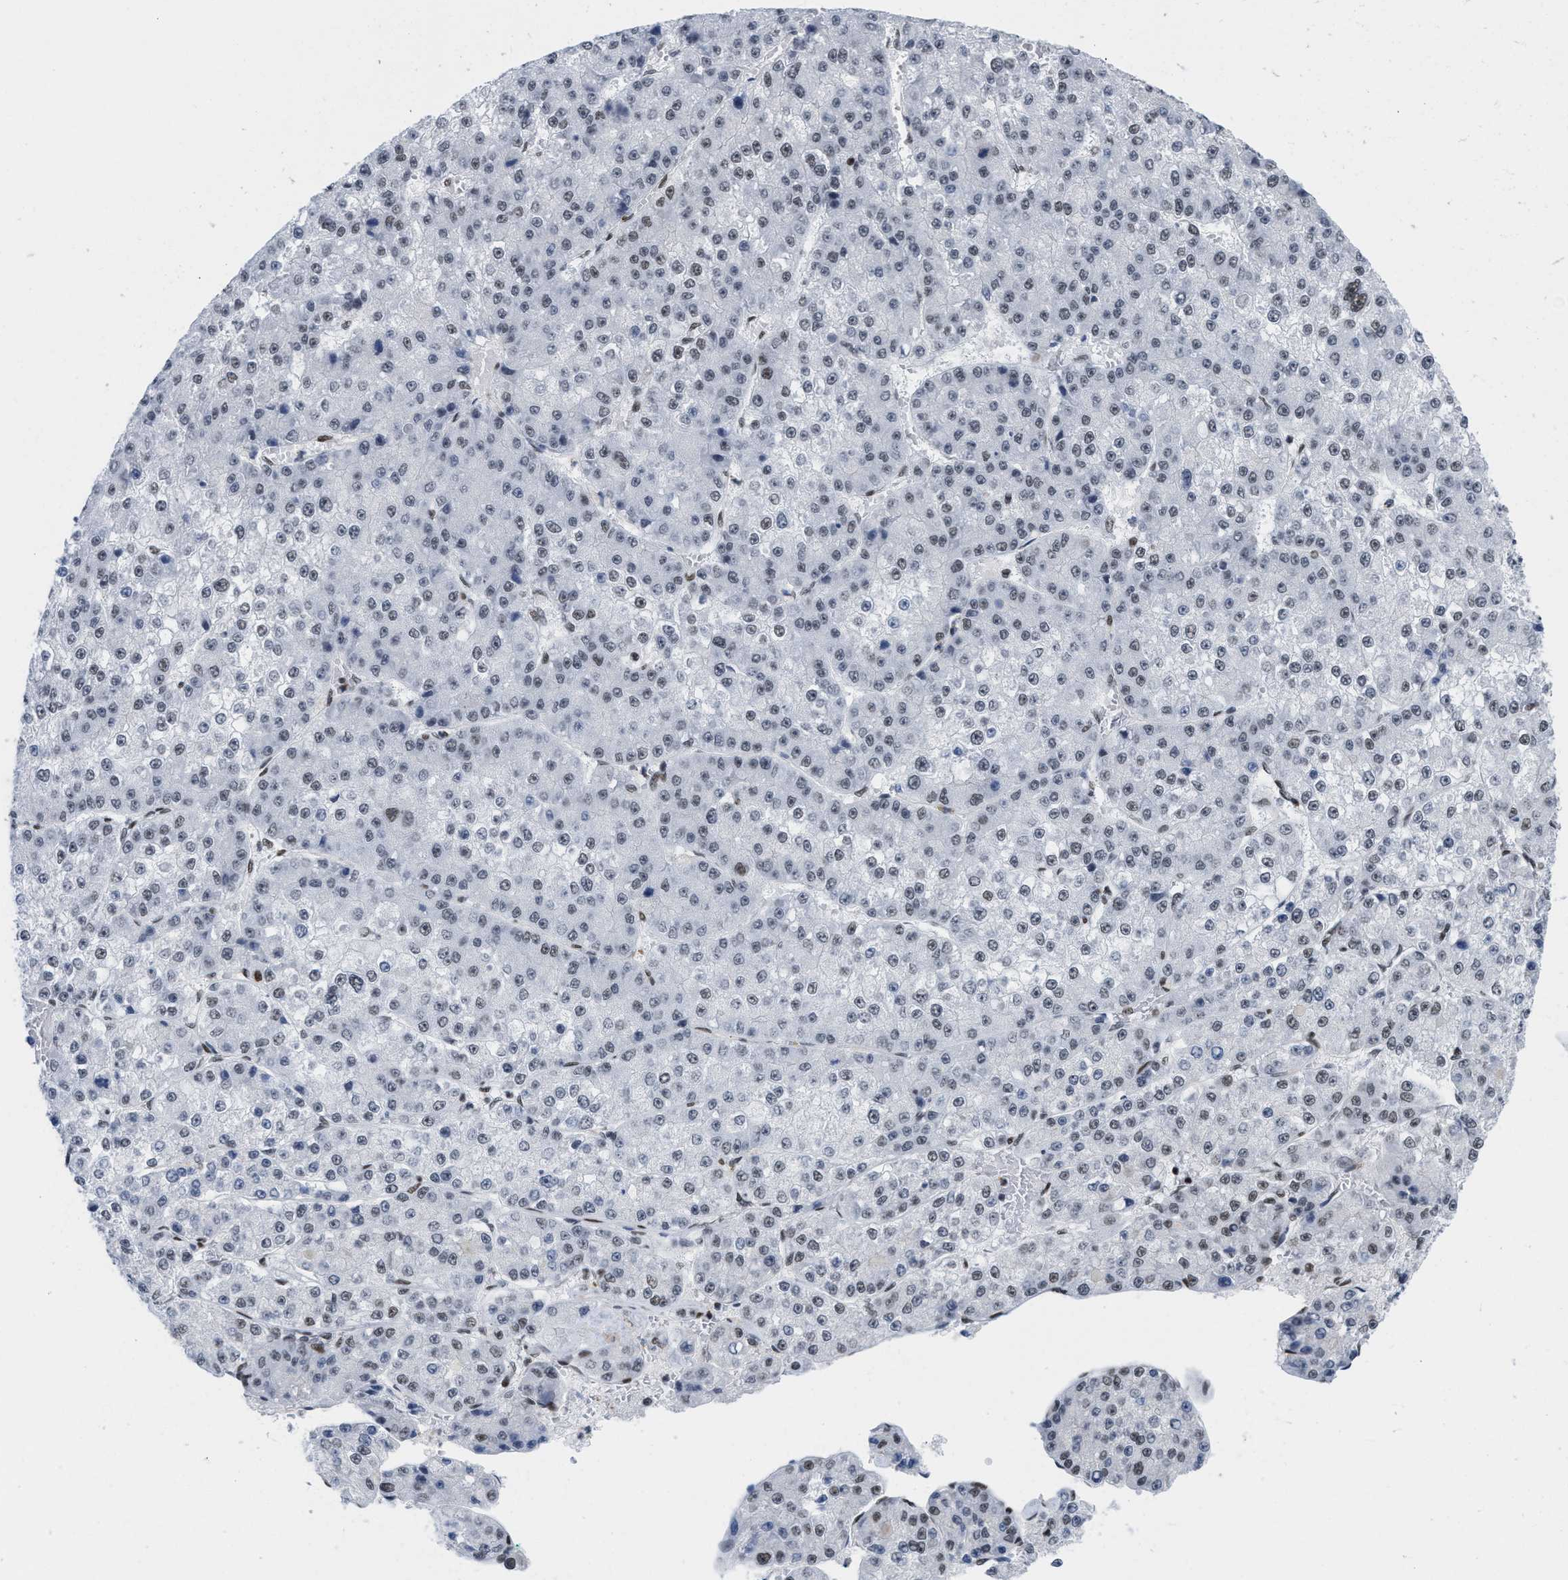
{"staining": {"intensity": "weak", "quantity": "<25%", "location": "nuclear"}, "tissue": "liver cancer", "cell_type": "Tumor cells", "image_type": "cancer", "snomed": [{"axis": "morphology", "description": "Carcinoma, Hepatocellular, NOS"}, {"axis": "topography", "description": "Liver"}], "caption": "Photomicrograph shows no protein positivity in tumor cells of liver hepatocellular carcinoma tissue.", "gene": "MIER1", "patient": {"sex": "female", "age": 73}}